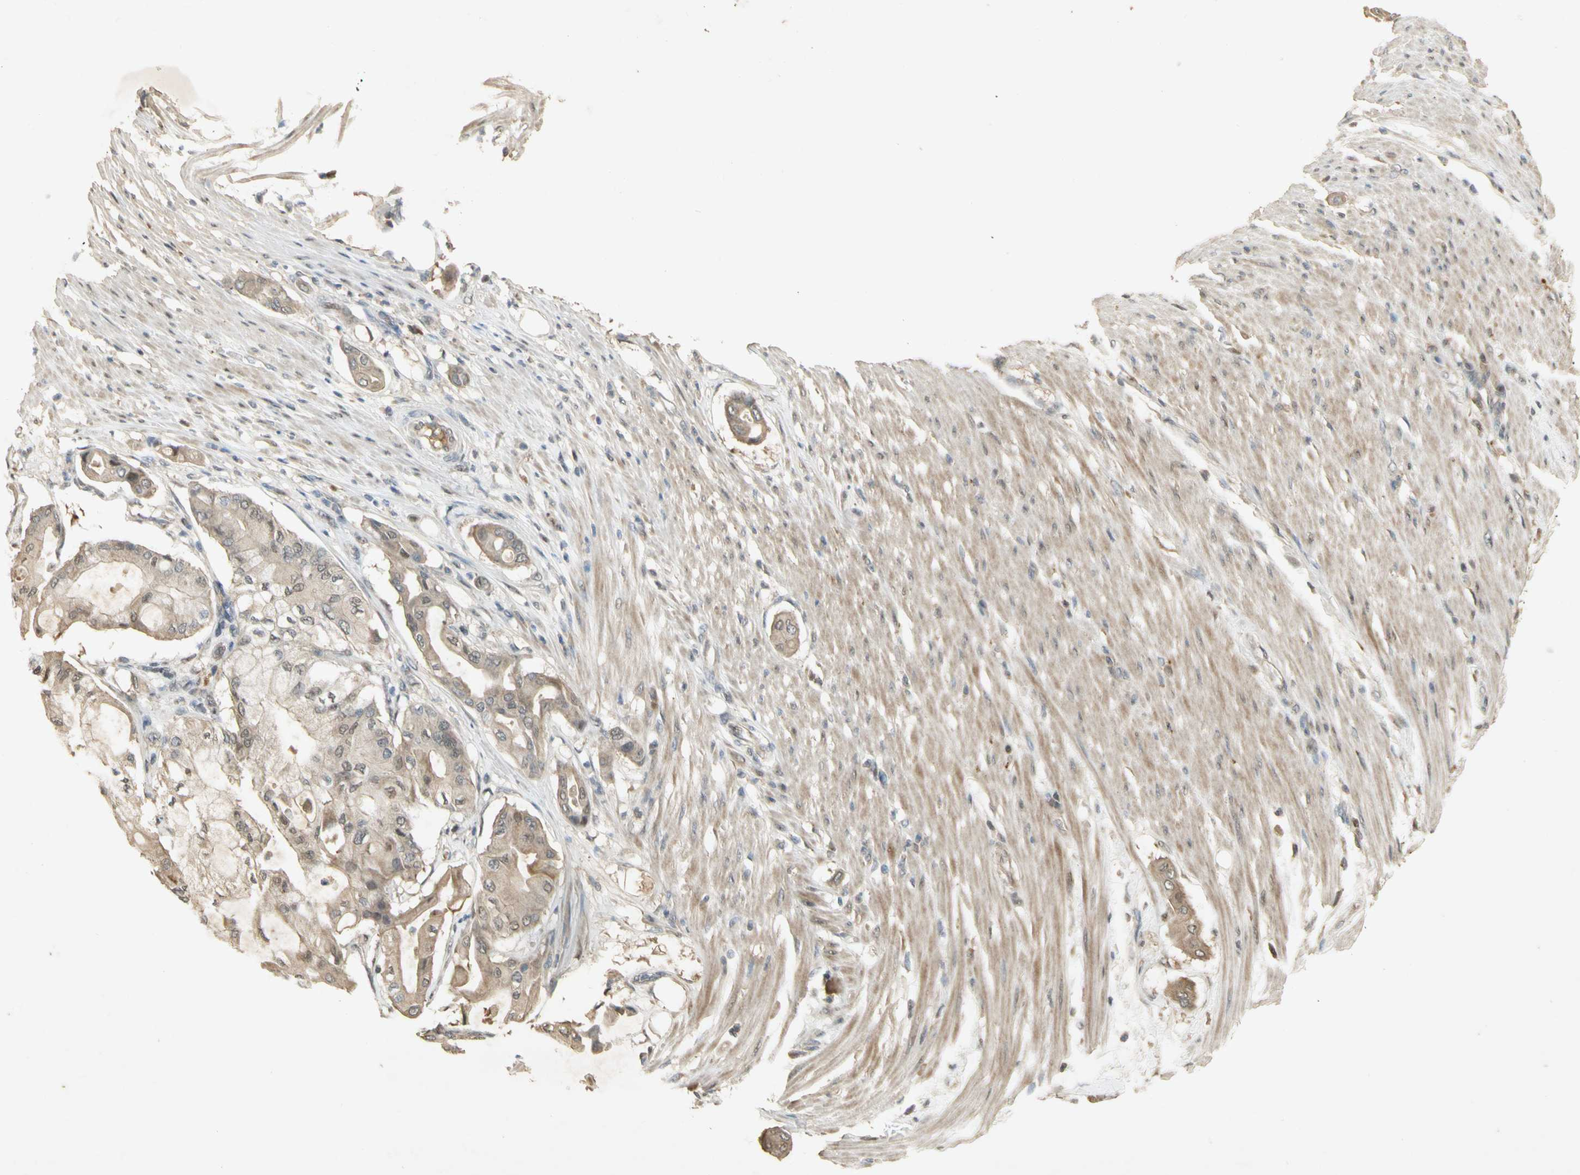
{"staining": {"intensity": "weak", "quantity": ">75%", "location": "cytoplasmic/membranous"}, "tissue": "pancreatic cancer", "cell_type": "Tumor cells", "image_type": "cancer", "snomed": [{"axis": "morphology", "description": "Adenocarcinoma, NOS"}, {"axis": "morphology", "description": "Adenocarcinoma, metastatic, NOS"}, {"axis": "topography", "description": "Lymph node"}, {"axis": "topography", "description": "Pancreas"}, {"axis": "topography", "description": "Duodenum"}], "caption": "Protein expression analysis of human pancreatic cancer reveals weak cytoplasmic/membranous staining in about >75% of tumor cells.", "gene": "NRG4", "patient": {"sex": "female", "age": 64}}